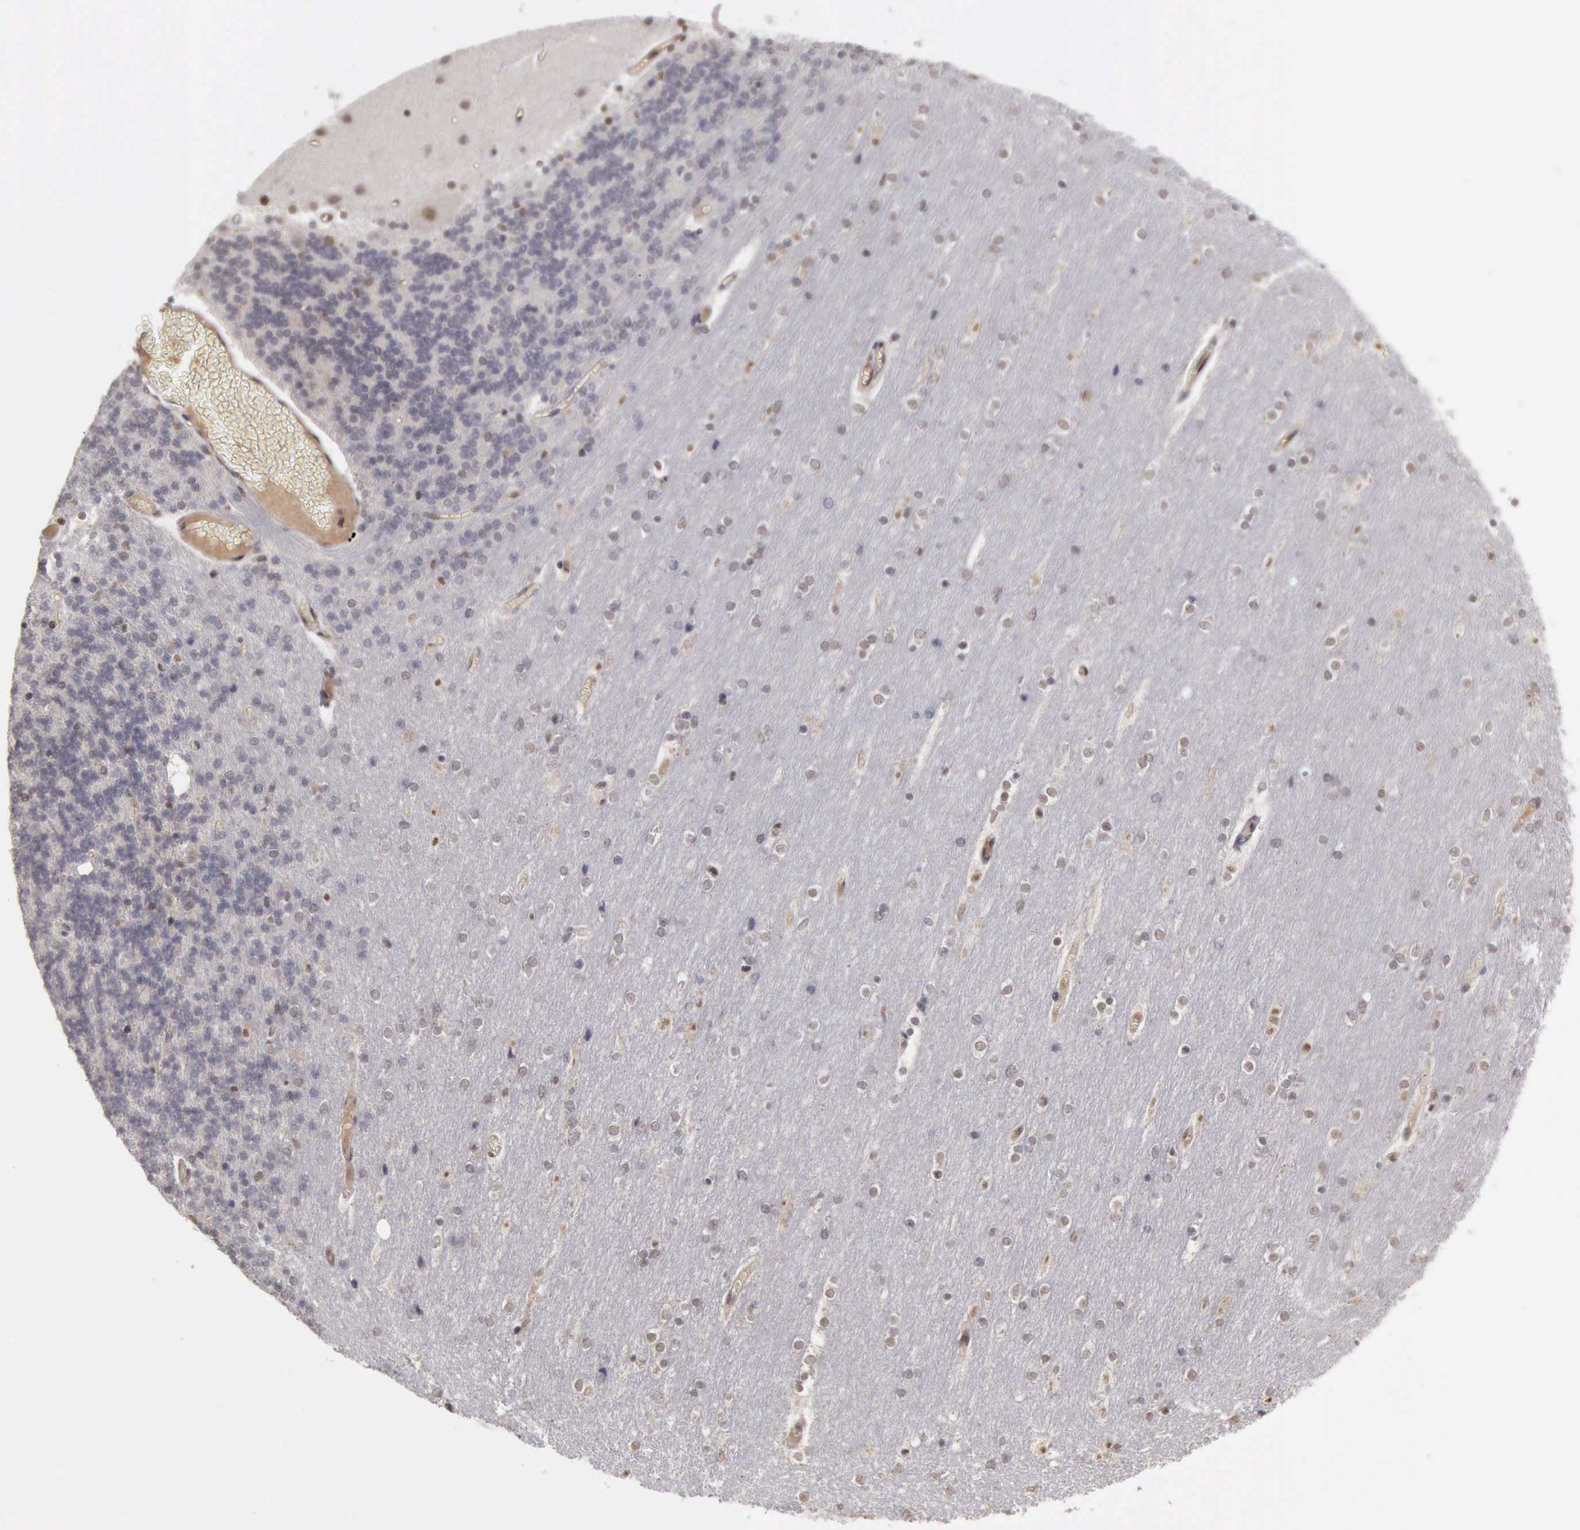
{"staining": {"intensity": "negative", "quantity": "none", "location": "none"}, "tissue": "cerebellum", "cell_type": "Cells in granular layer", "image_type": "normal", "snomed": [{"axis": "morphology", "description": "Normal tissue, NOS"}, {"axis": "topography", "description": "Cerebellum"}], "caption": "Immunohistochemistry of normal human cerebellum exhibits no expression in cells in granular layer. (DAB (3,3'-diaminobenzidine) immunohistochemistry with hematoxylin counter stain).", "gene": "CDKN2A", "patient": {"sex": "female", "age": 54}}